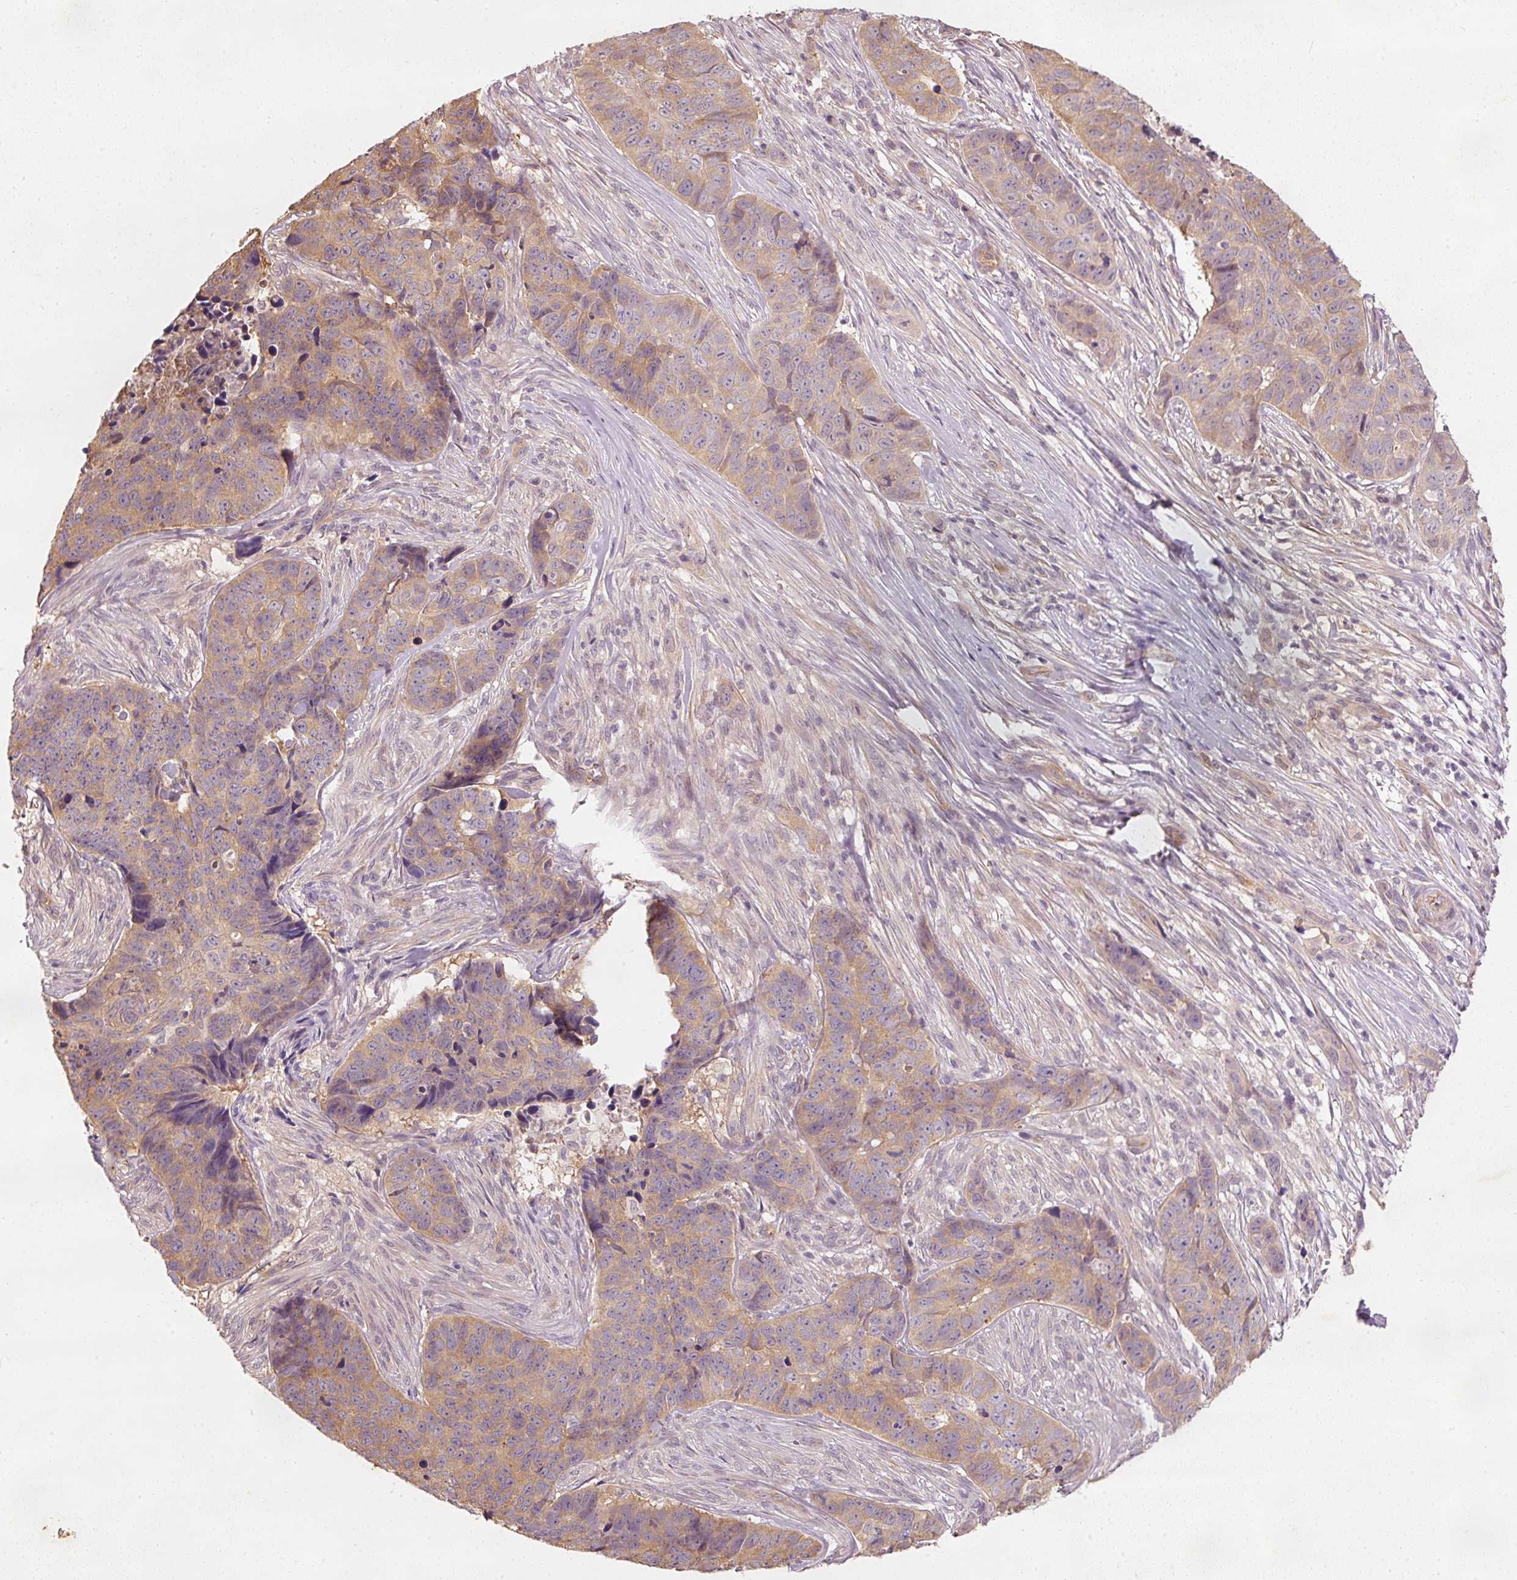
{"staining": {"intensity": "weak", "quantity": ">75%", "location": "cytoplasmic/membranous"}, "tissue": "skin cancer", "cell_type": "Tumor cells", "image_type": "cancer", "snomed": [{"axis": "morphology", "description": "Basal cell carcinoma"}, {"axis": "topography", "description": "Skin"}], "caption": "The histopathology image reveals immunohistochemical staining of skin cancer (basal cell carcinoma). There is weak cytoplasmic/membranous positivity is present in about >75% of tumor cells.", "gene": "RGL2", "patient": {"sex": "female", "age": 82}}